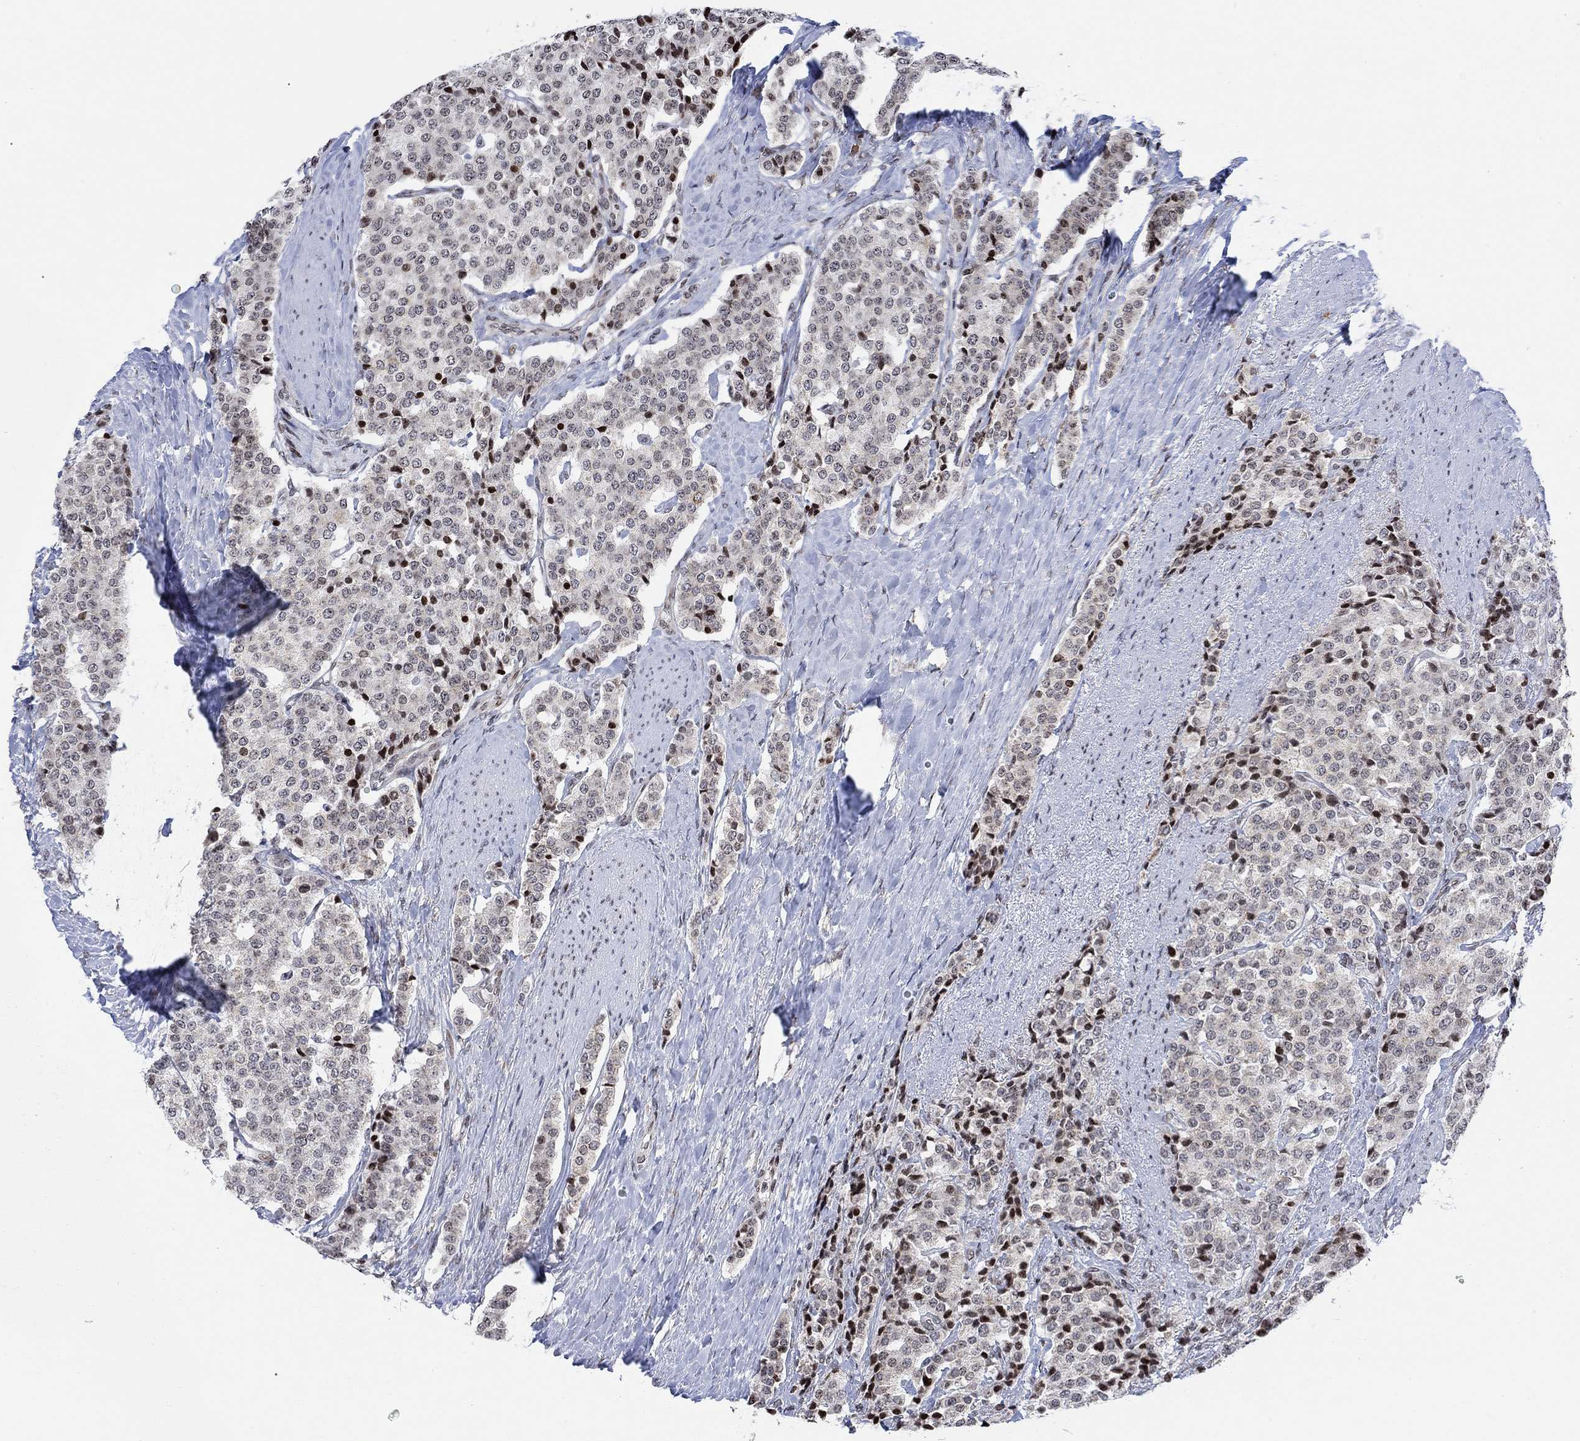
{"staining": {"intensity": "negative", "quantity": "none", "location": "none"}, "tissue": "carcinoid", "cell_type": "Tumor cells", "image_type": "cancer", "snomed": [{"axis": "morphology", "description": "Carcinoid, malignant, NOS"}, {"axis": "topography", "description": "Small intestine"}], "caption": "High magnification brightfield microscopy of carcinoid (malignant) stained with DAB (3,3'-diaminobenzidine) (brown) and counterstained with hematoxylin (blue): tumor cells show no significant positivity. Brightfield microscopy of immunohistochemistry stained with DAB (3,3'-diaminobenzidine) (brown) and hematoxylin (blue), captured at high magnification.", "gene": "ABHD14A", "patient": {"sex": "female", "age": 58}}